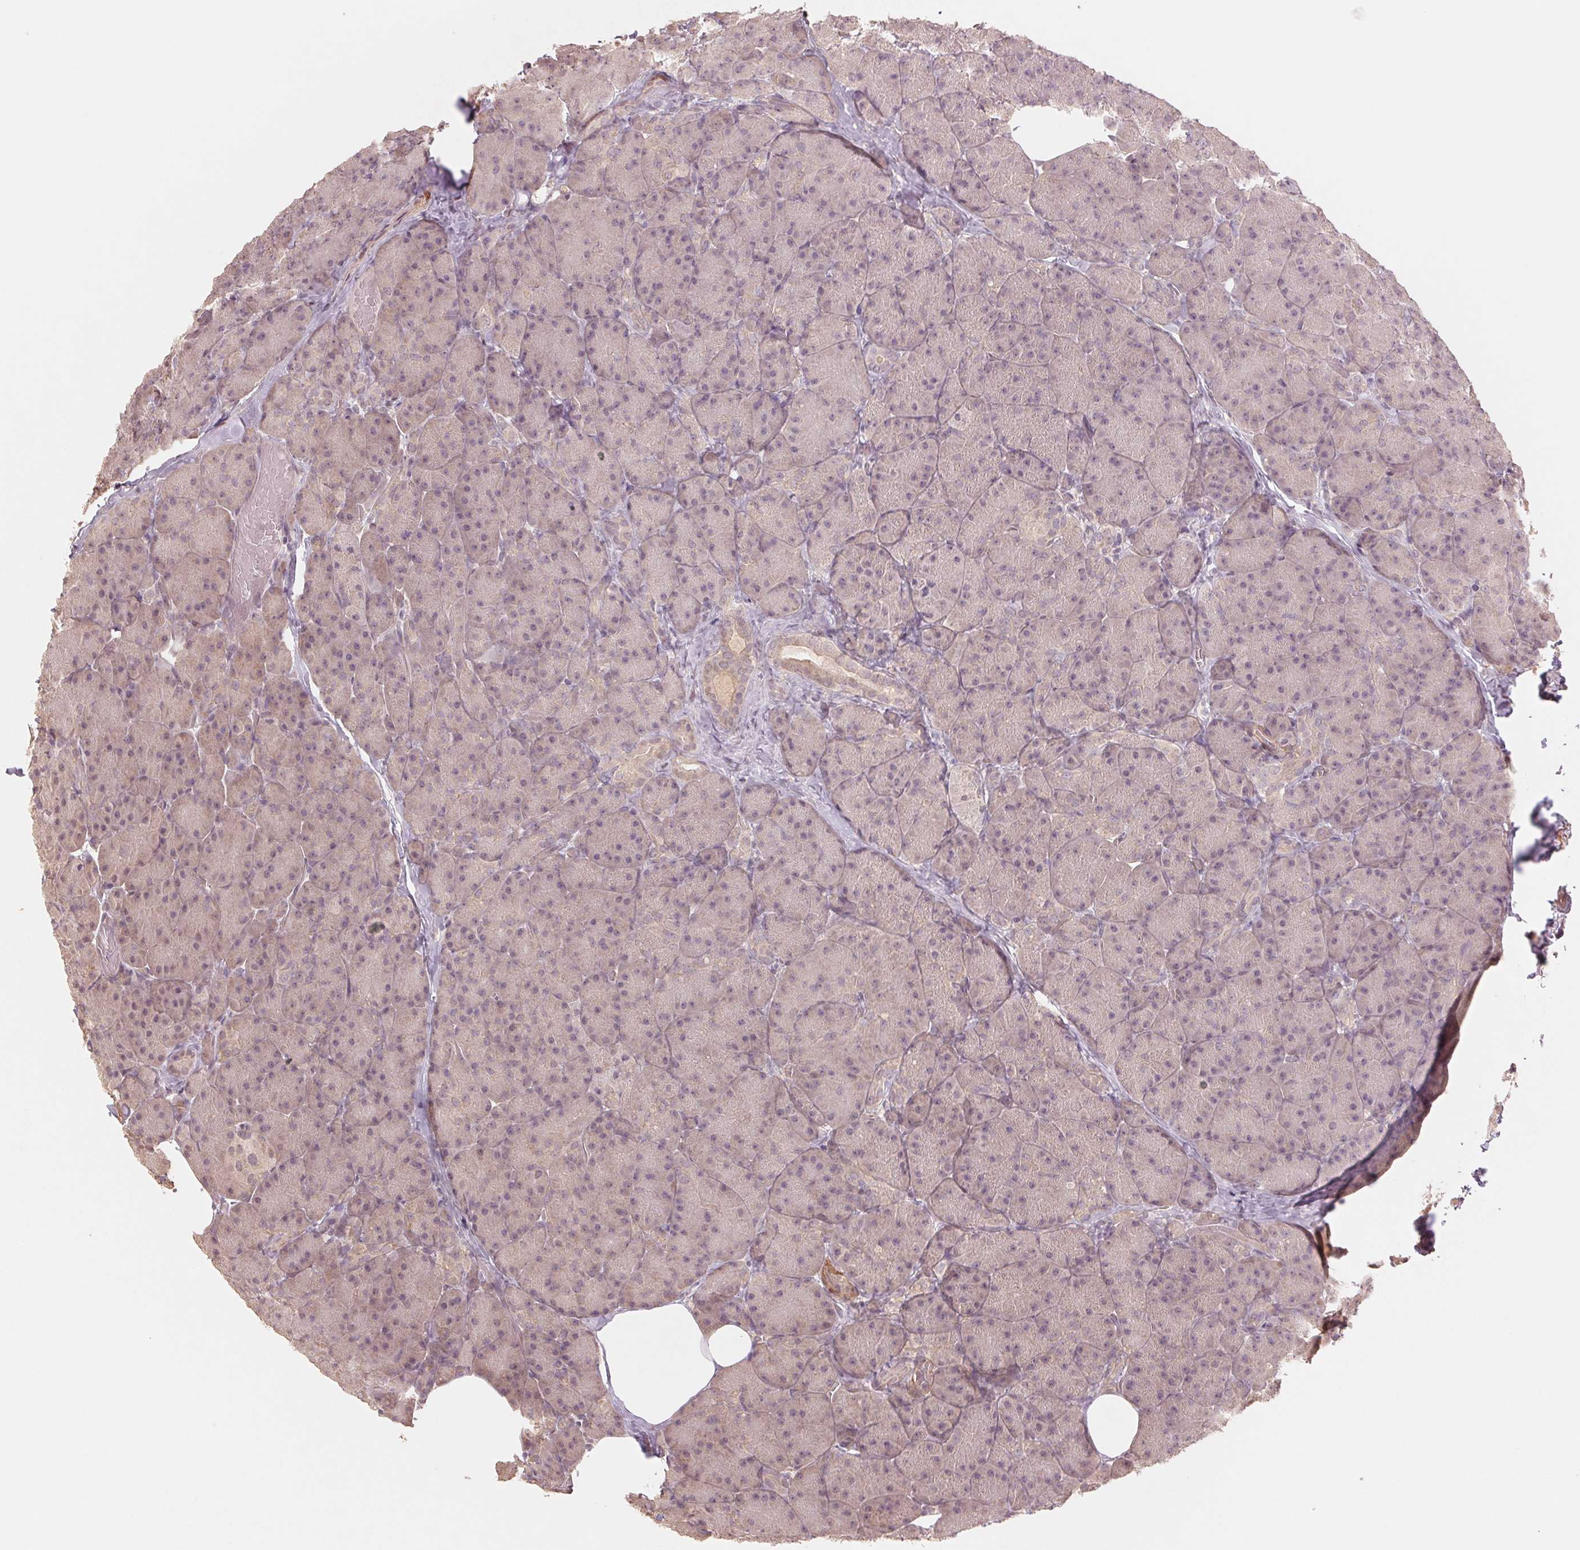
{"staining": {"intensity": "weak", "quantity": "<25%", "location": "cytoplasmic/membranous"}, "tissue": "pancreas", "cell_type": "Exocrine glandular cells", "image_type": "normal", "snomed": [{"axis": "morphology", "description": "Normal tissue, NOS"}, {"axis": "topography", "description": "Pancreas"}], "caption": "An image of human pancreas is negative for staining in exocrine glandular cells. The staining is performed using DAB brown chromogen with nuclei counter-stained in using hematoxylin.", "gene": "PPIAL4A", "patient": {"sex": "male", "age": 57}}